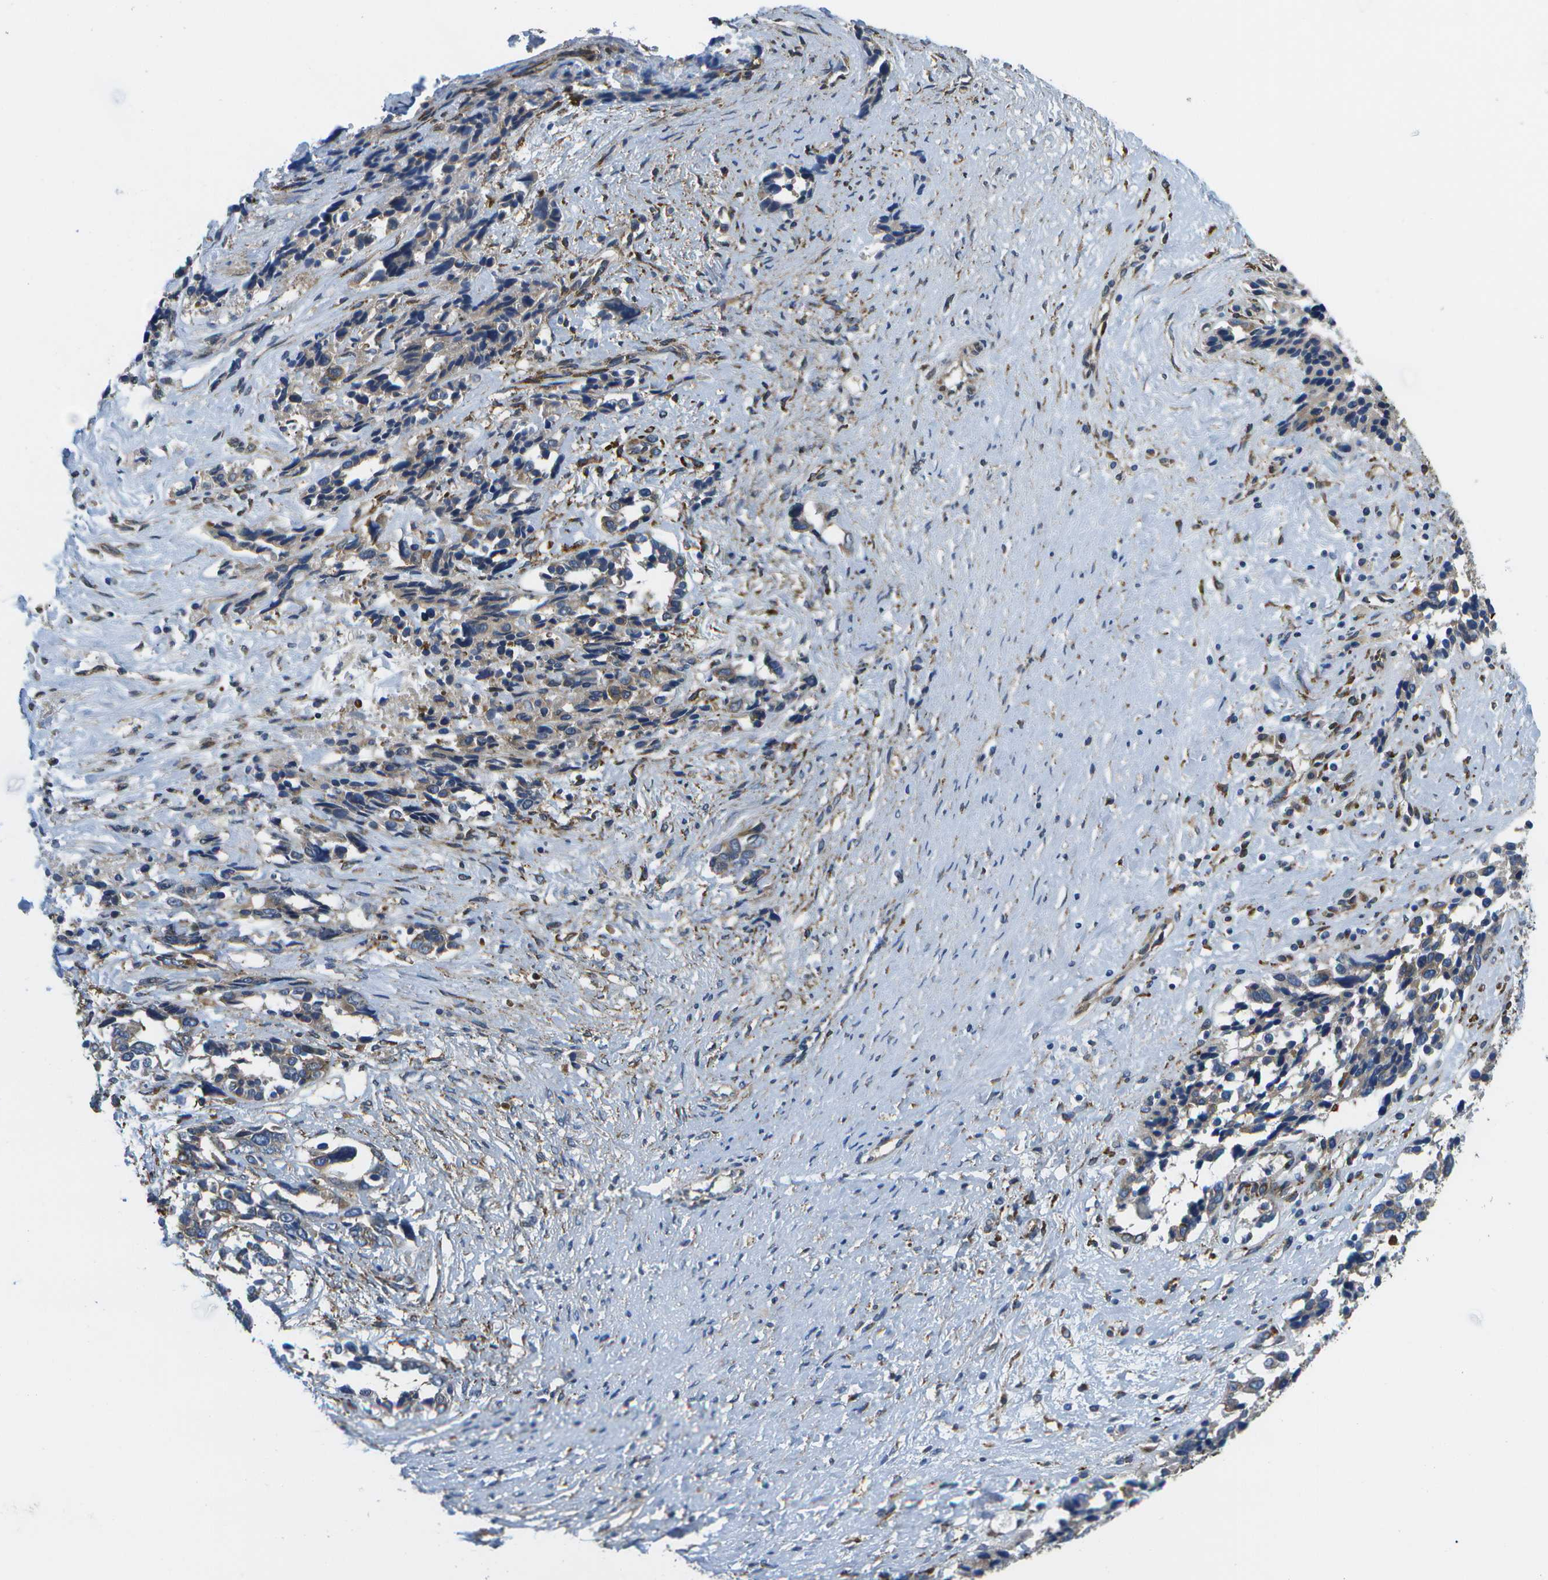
{"staining": {"intensity": "weak", "quantity": "<25%", "location": "cytoplasmic/membranous"}, "tissue": "ovarian cancer", "cell_type": "Tumor cells", "image_type": "cancer", "snomed": [{"axis": "morphology", "description": "Cystadenocarcinoma, serous, NOS"}, {"axis": "topography", "description": "Ovary"}], "caption": "This photomicrograph is of ovarian serous cystadenocarcinoma stained with immunohistochemistry to label a protein in brown with the nuclei are counter-stained blue. There is no positivity in tumor cells.", "gene": "P3H1", "patient": {"sex": "female", "age": 44}}